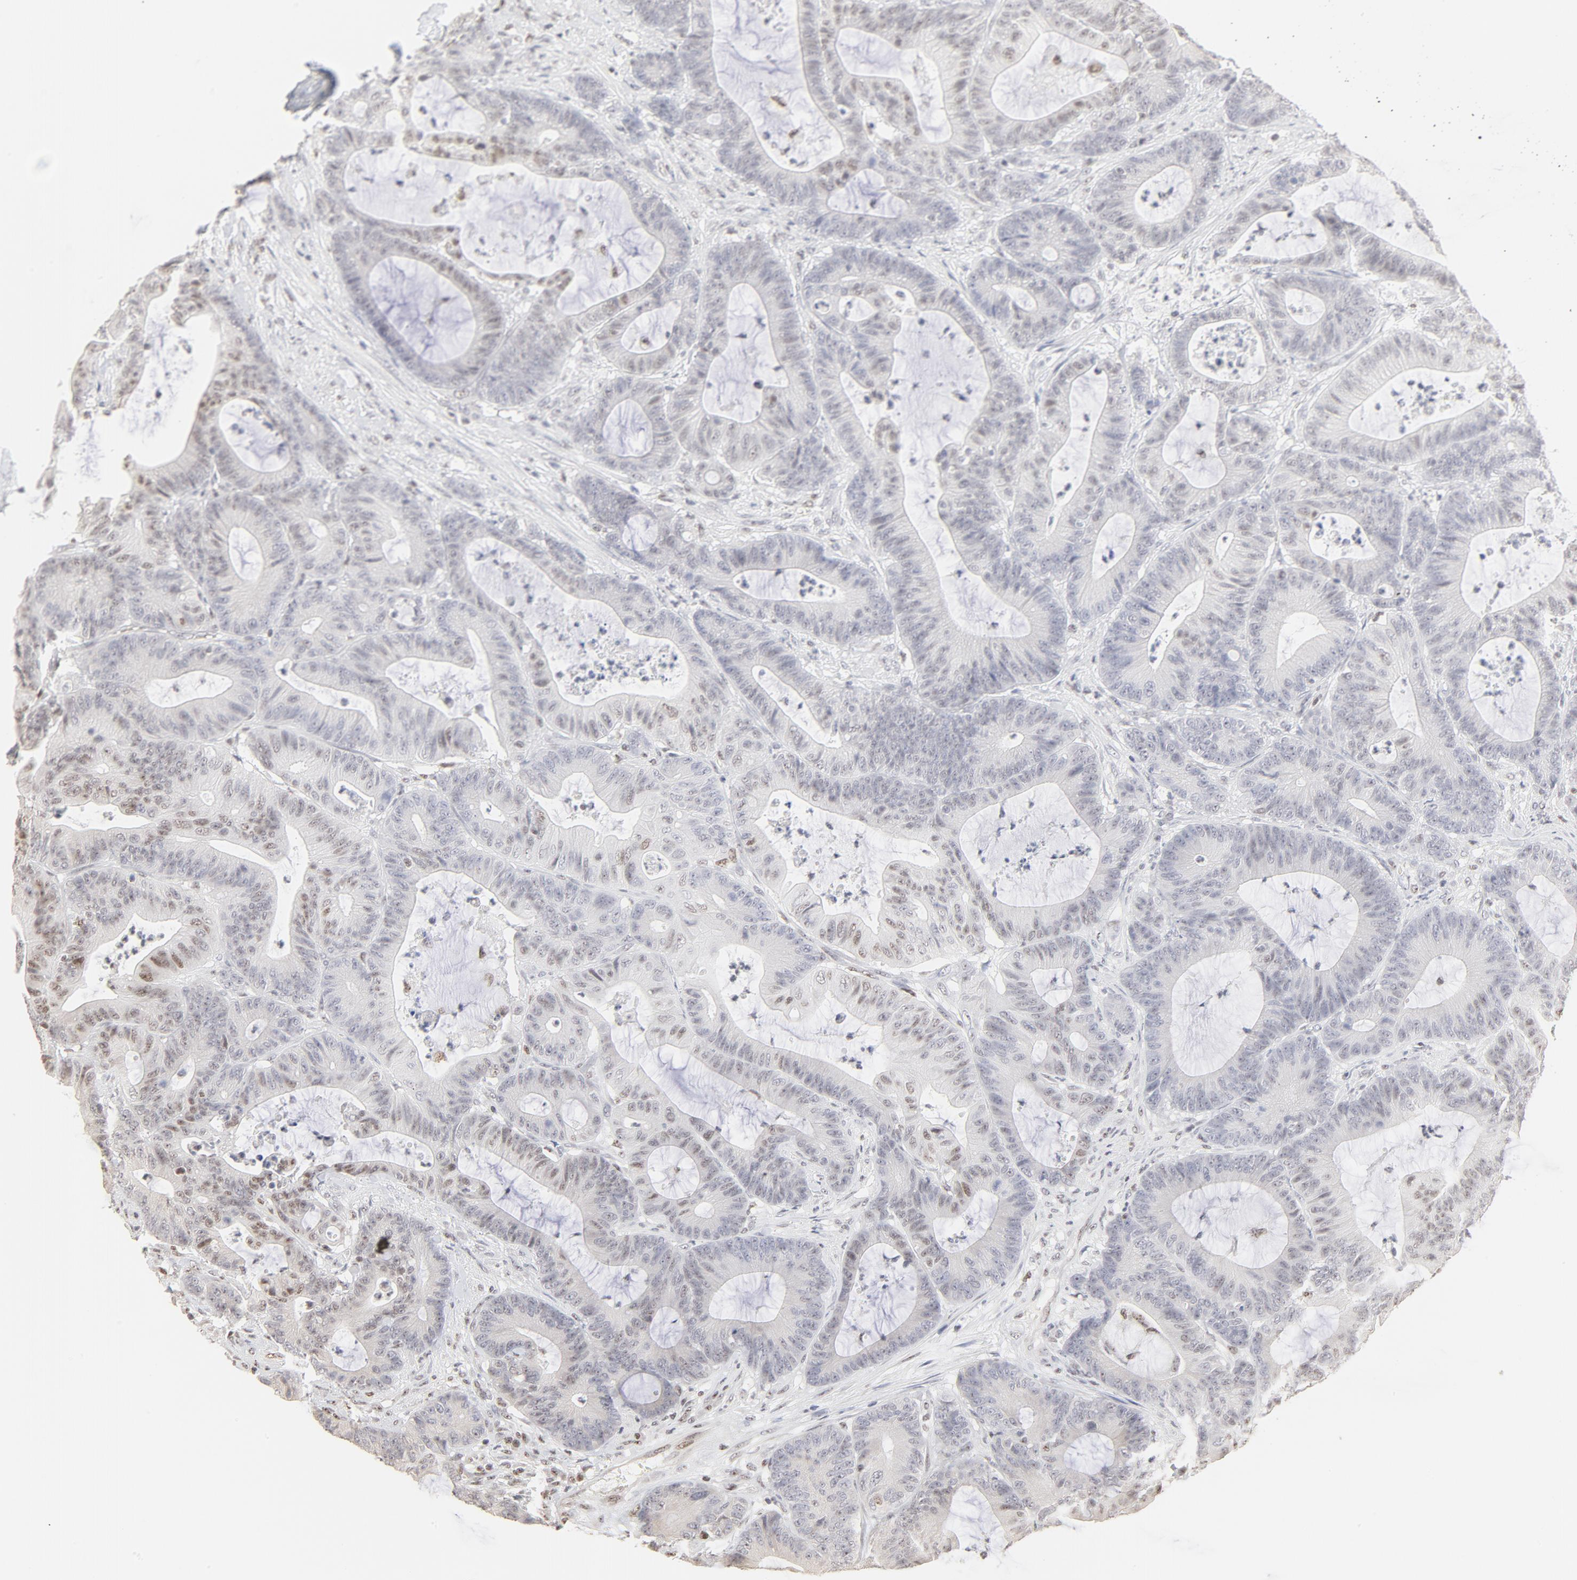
{"staining": {"intensity": "negative", "quantity": "none", "location": "none"}, "tissue": "colorectal cancer", "cell_type": "Tumor cells", "image_type": "cancer", "snomed": [{"axis": "morphology", "description": "Adenocarcinoma, NOS"}, {"axis": "topography", "description": "Colon"}], "caption": "The histopathology image shows no significant staining in tumor cells of colorectal adenocarcinoma. Brightfield microscopy of IHC stained with DAB (brown) and hematoxylin (blue), captured at high magnification.", "gene": "NFIL3", "patient": {"sex": "female", "age": 84}}